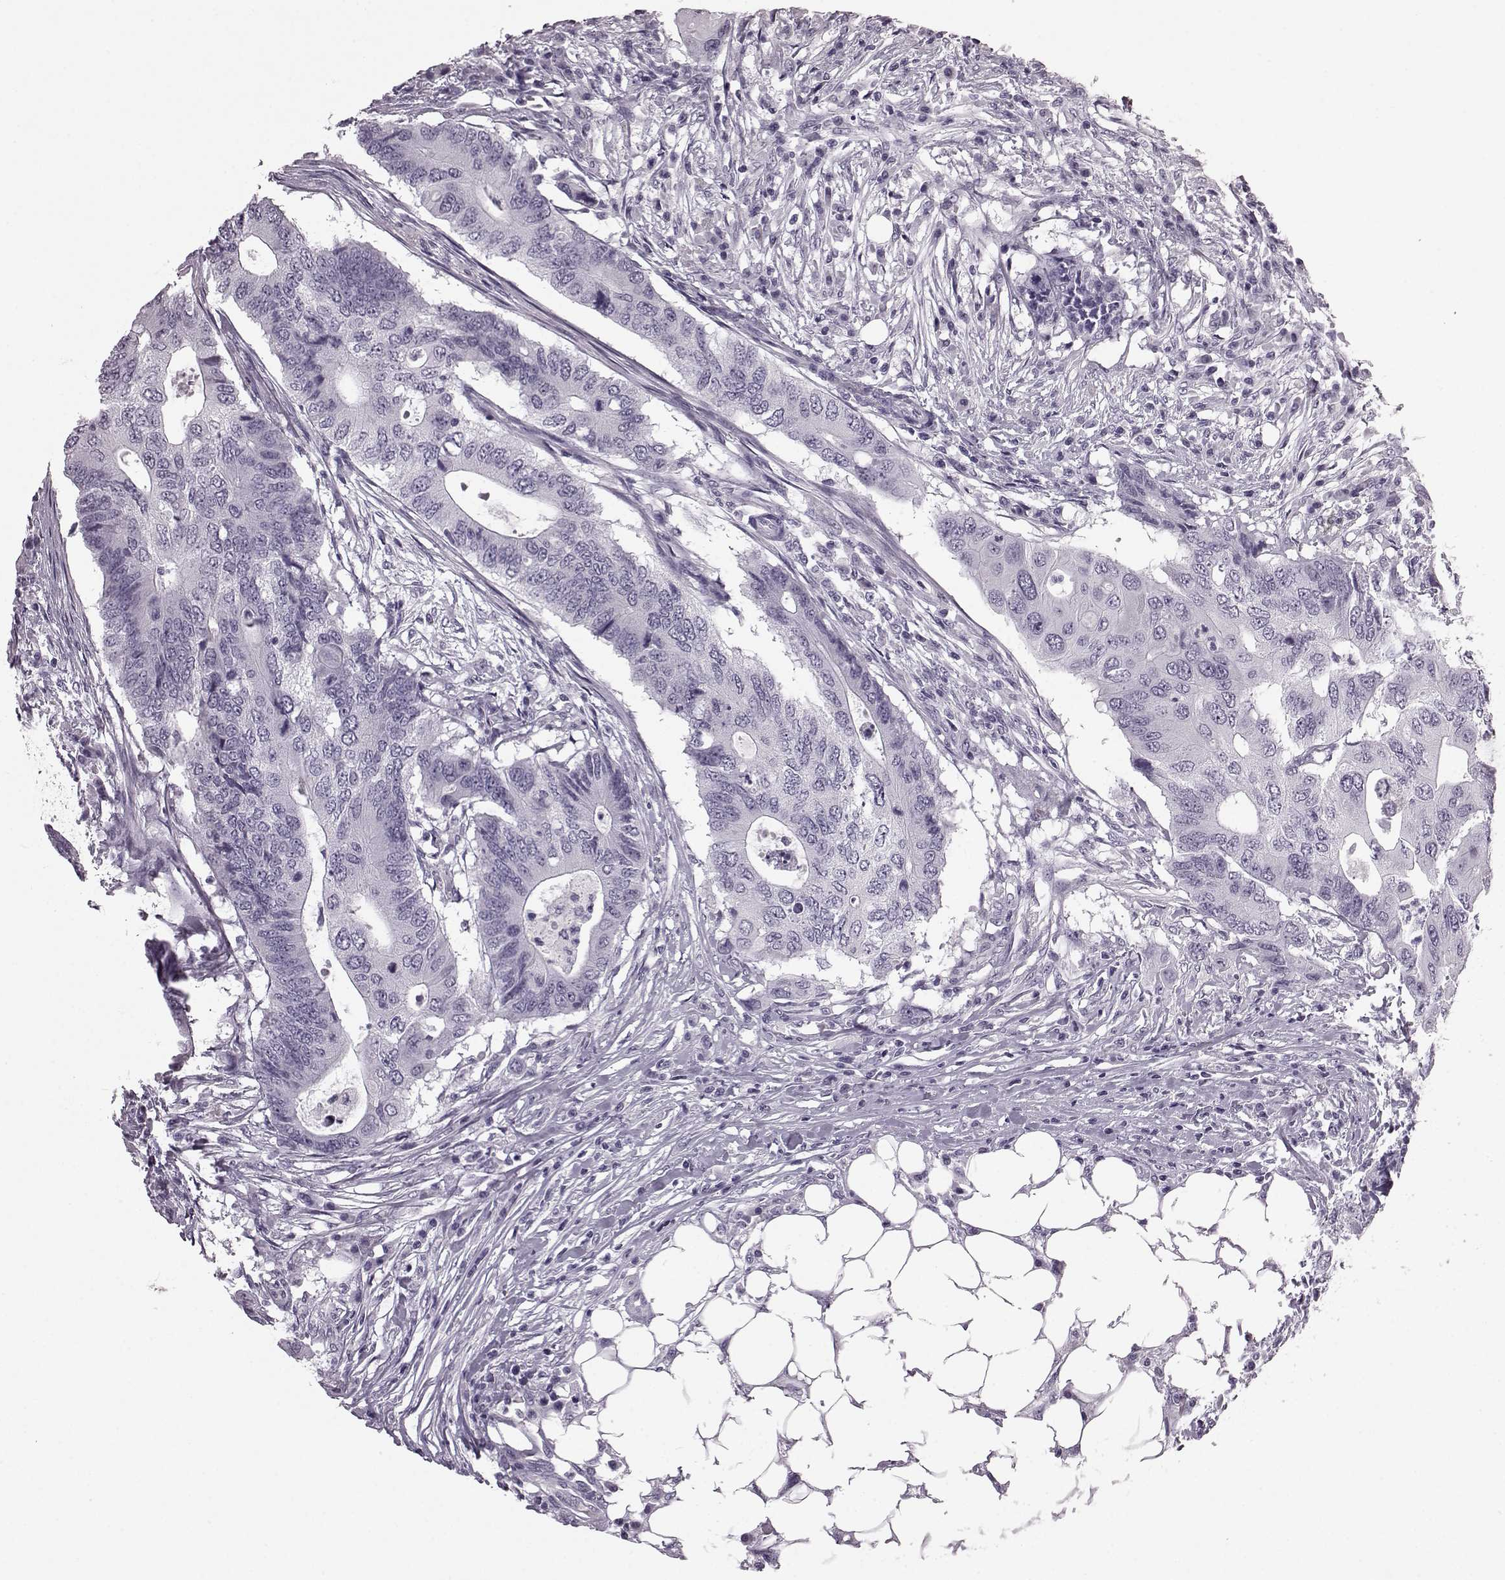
{"staining": {"intensity": "negative", "quantity": "none", "location": "none"}, "tissue": "colorectal cancer", "cell_type": "Tumor cells", "image_type": "cancer", "snomed": [{"axis": "morphology", "description": "Adenocarcinoma, NOS"}, {"axis": "topography", "description": "Colon"}], "caption": "Colorectal adenocarcinoma stained for a protein using IHC exhibits no expression tumor cells.", "gene": "AIPL1", "patient": {"sex": "male", "age": 71}}